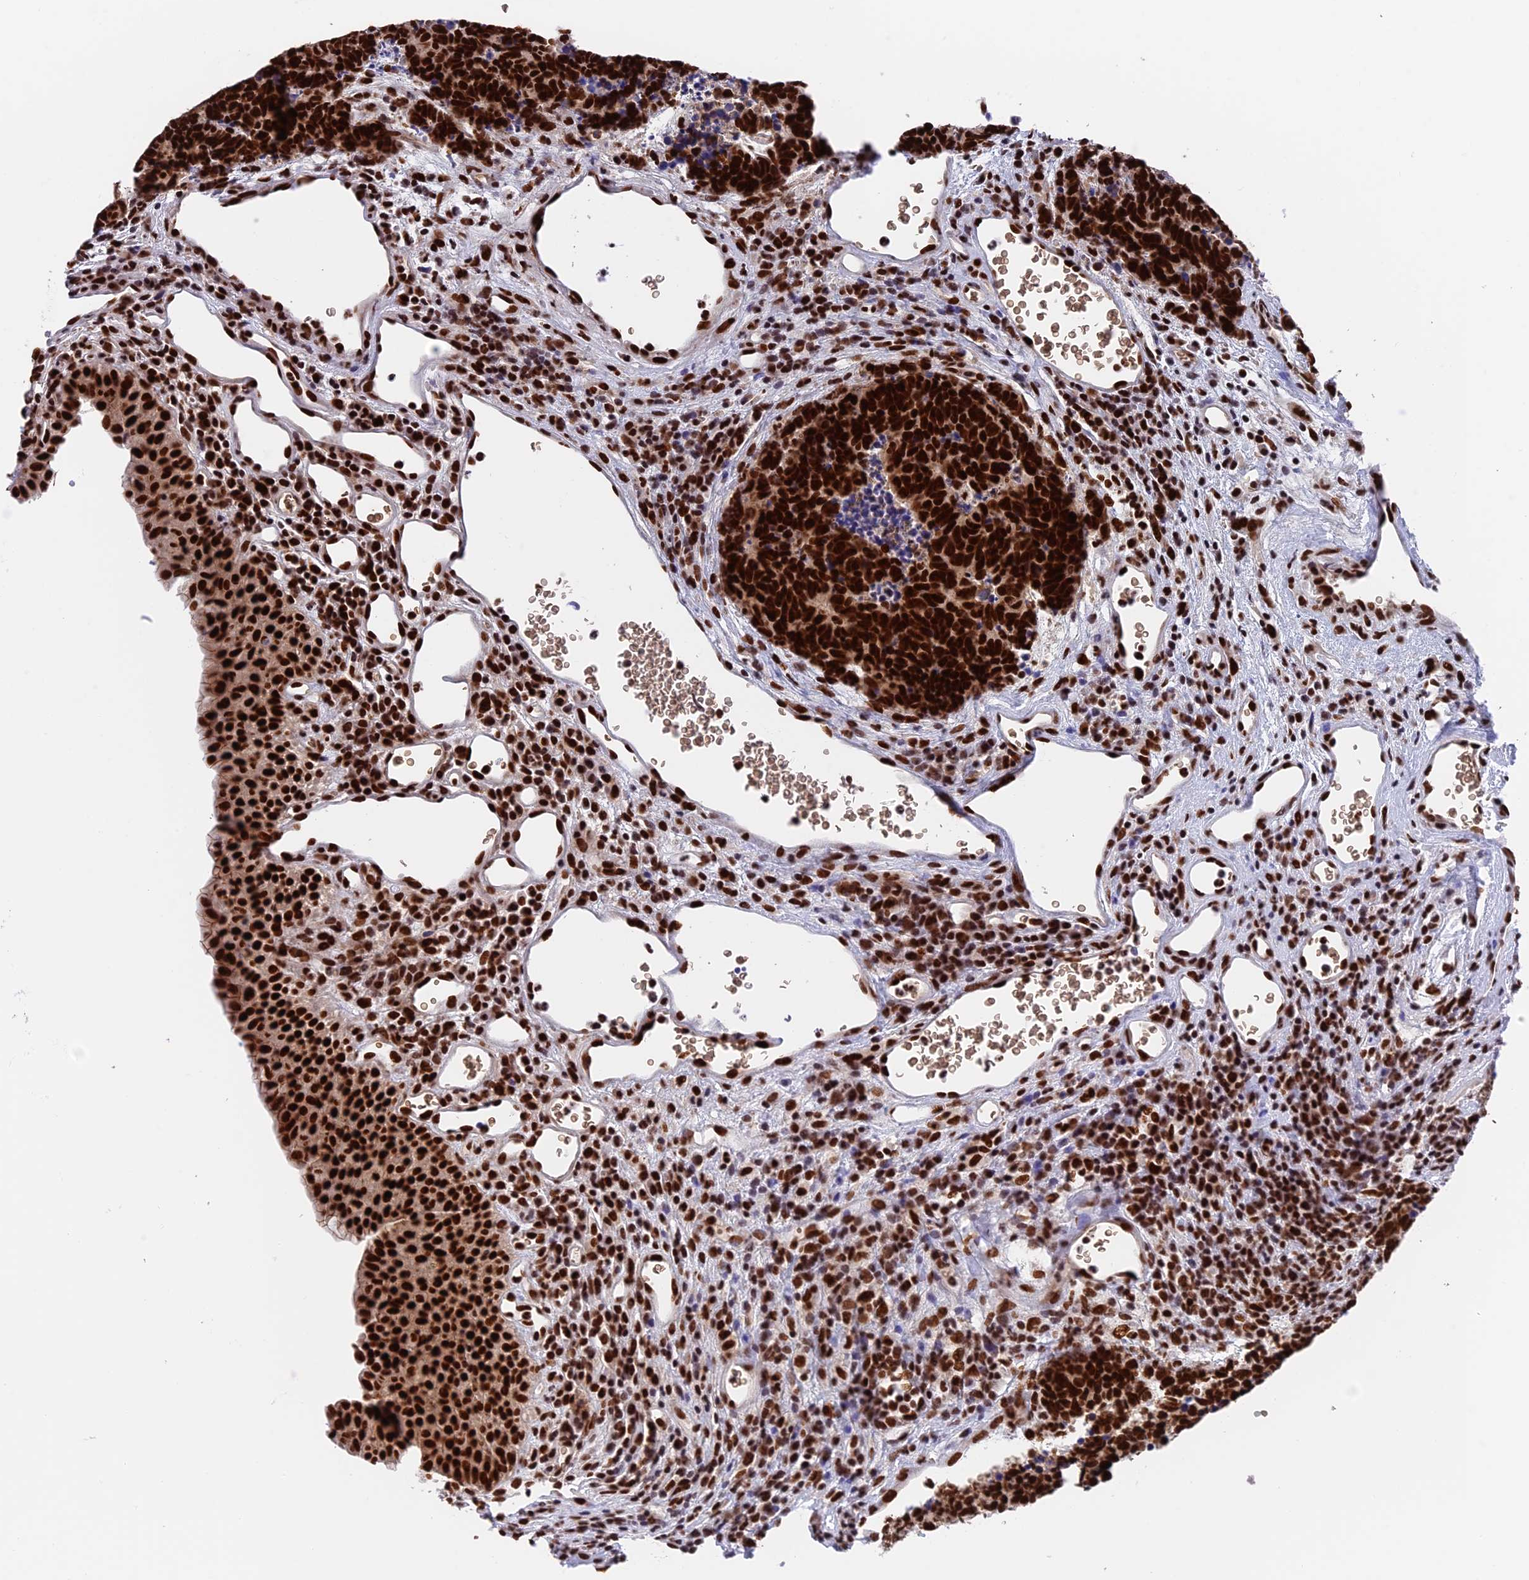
{"staining": {"intensity": "strong", "quantity": ">75%", "location": "nuclear"}, "tissue": "carcinoid", "cell_type": "Tumor cells", "image_type": "cancer", "snomed": [{"axis": "morphology", "description": "Carcinoma, NOS"}, {"axis": "morphology", "description": "Carcinoid, malignant, NOS"}, {"axis": "topography", "description": "Urinary bladder"}], "caption": "IHC photomicrograph of human carcinoma stained for a protein (brown), which displays high levels of strong nuclear positivity in about >75% of tumor cells.", "gene": "EEF1AKMT3", "patient": {"sex": "male", "age": 57}}